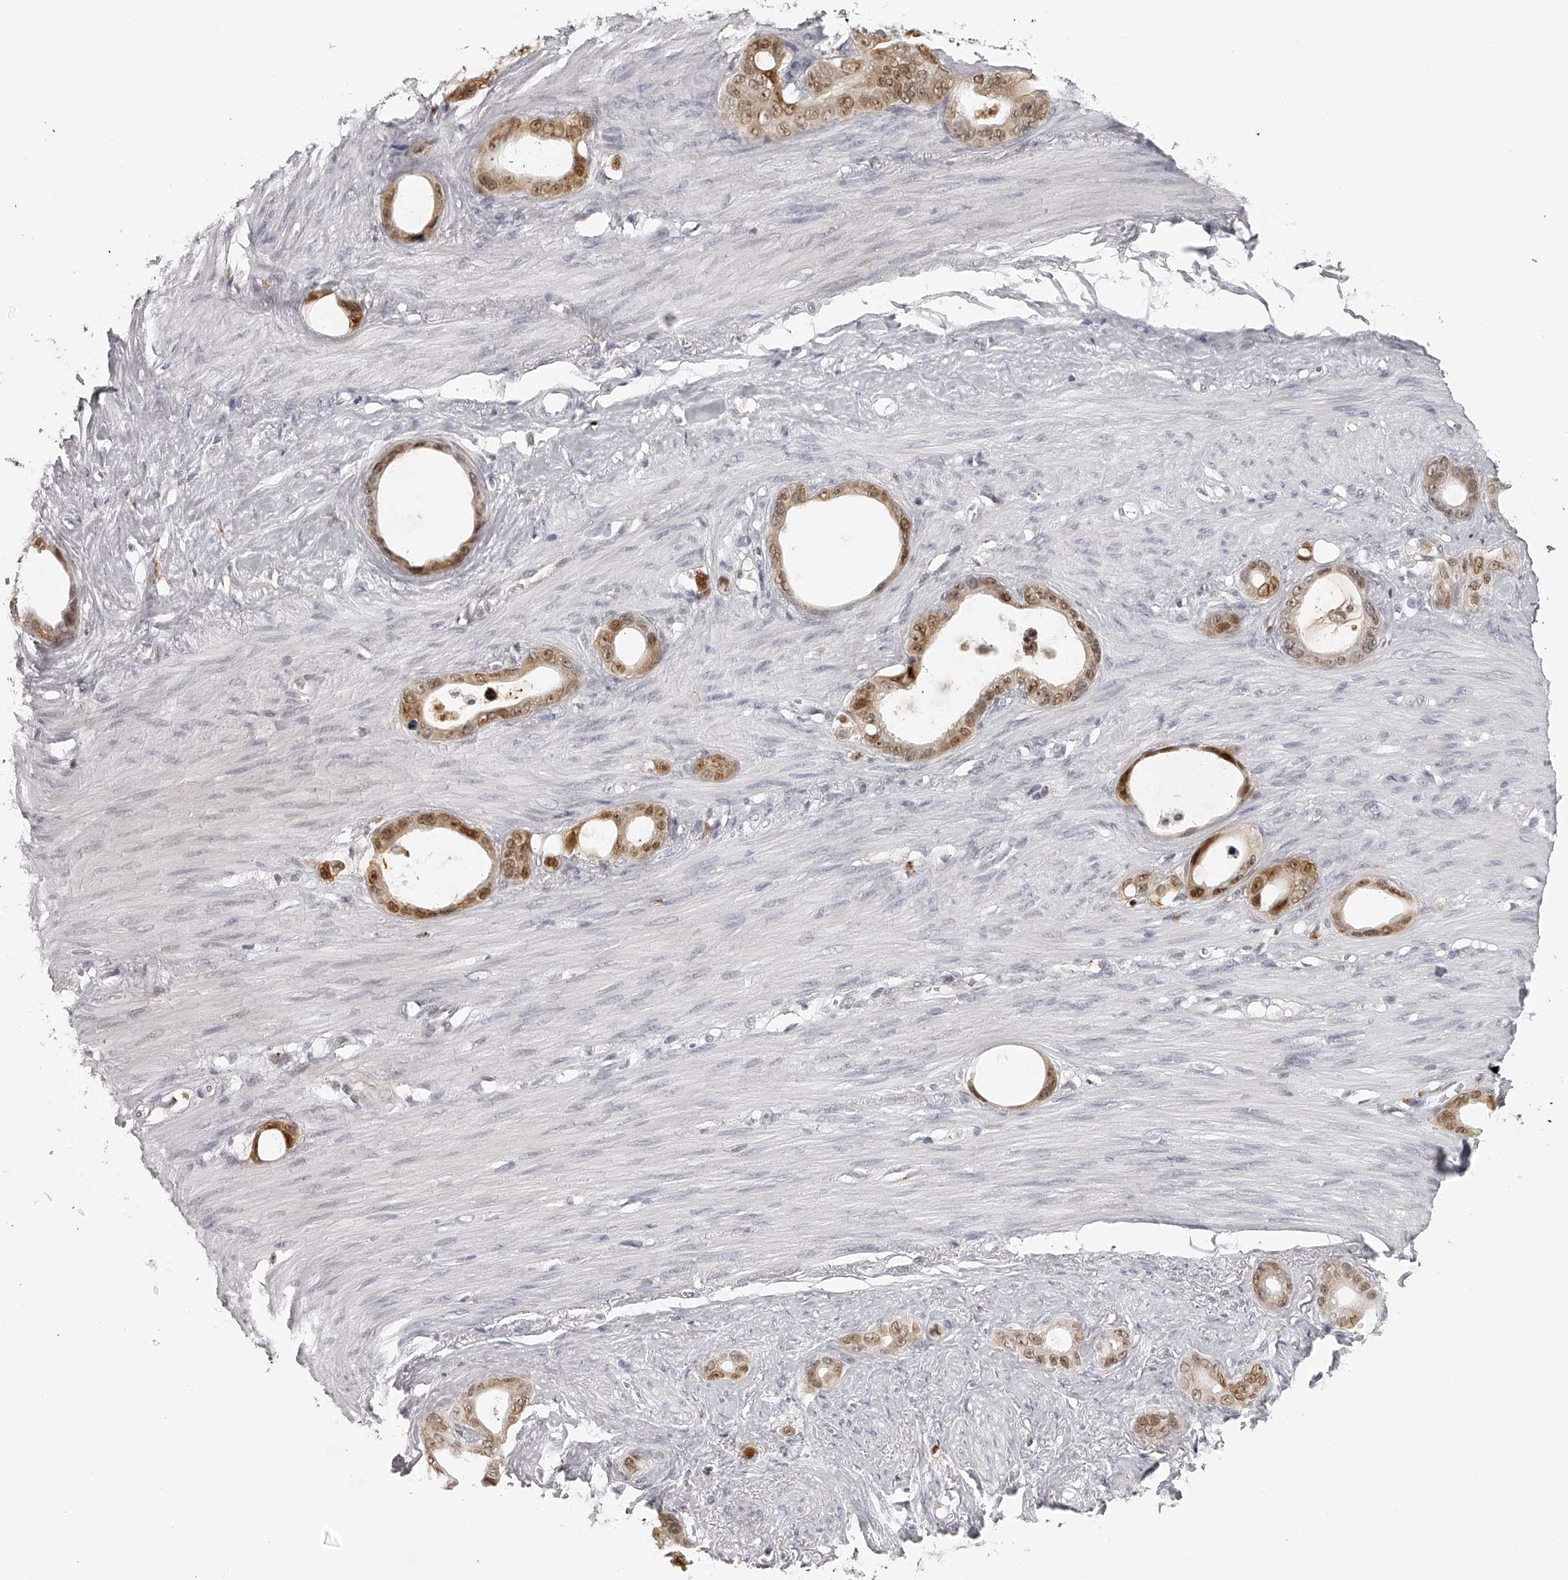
{"staining": {"intensity": "moderate", "quantity": ">75%", "location": "cytoplasmic/membranous,nuclear"}, "tissue": "stomach cancer", "cell_type": "Tumor cells", "image_type": "cancer", "snomed": [{"axis": "morphology", "description": "Adenocarcinoma, NOS"}, {"axis": "topography", "description": "Stomach"}], "caption": "Adenocarcinoma (stomach) tissue reveals moderate cytoplasmic/membranous and nuclear positivity in approximately >75% of tumor cells, visualized by immunohistochemistry.", "gene": "RNF220", "patient": {"sex": "female", "age": 75}}